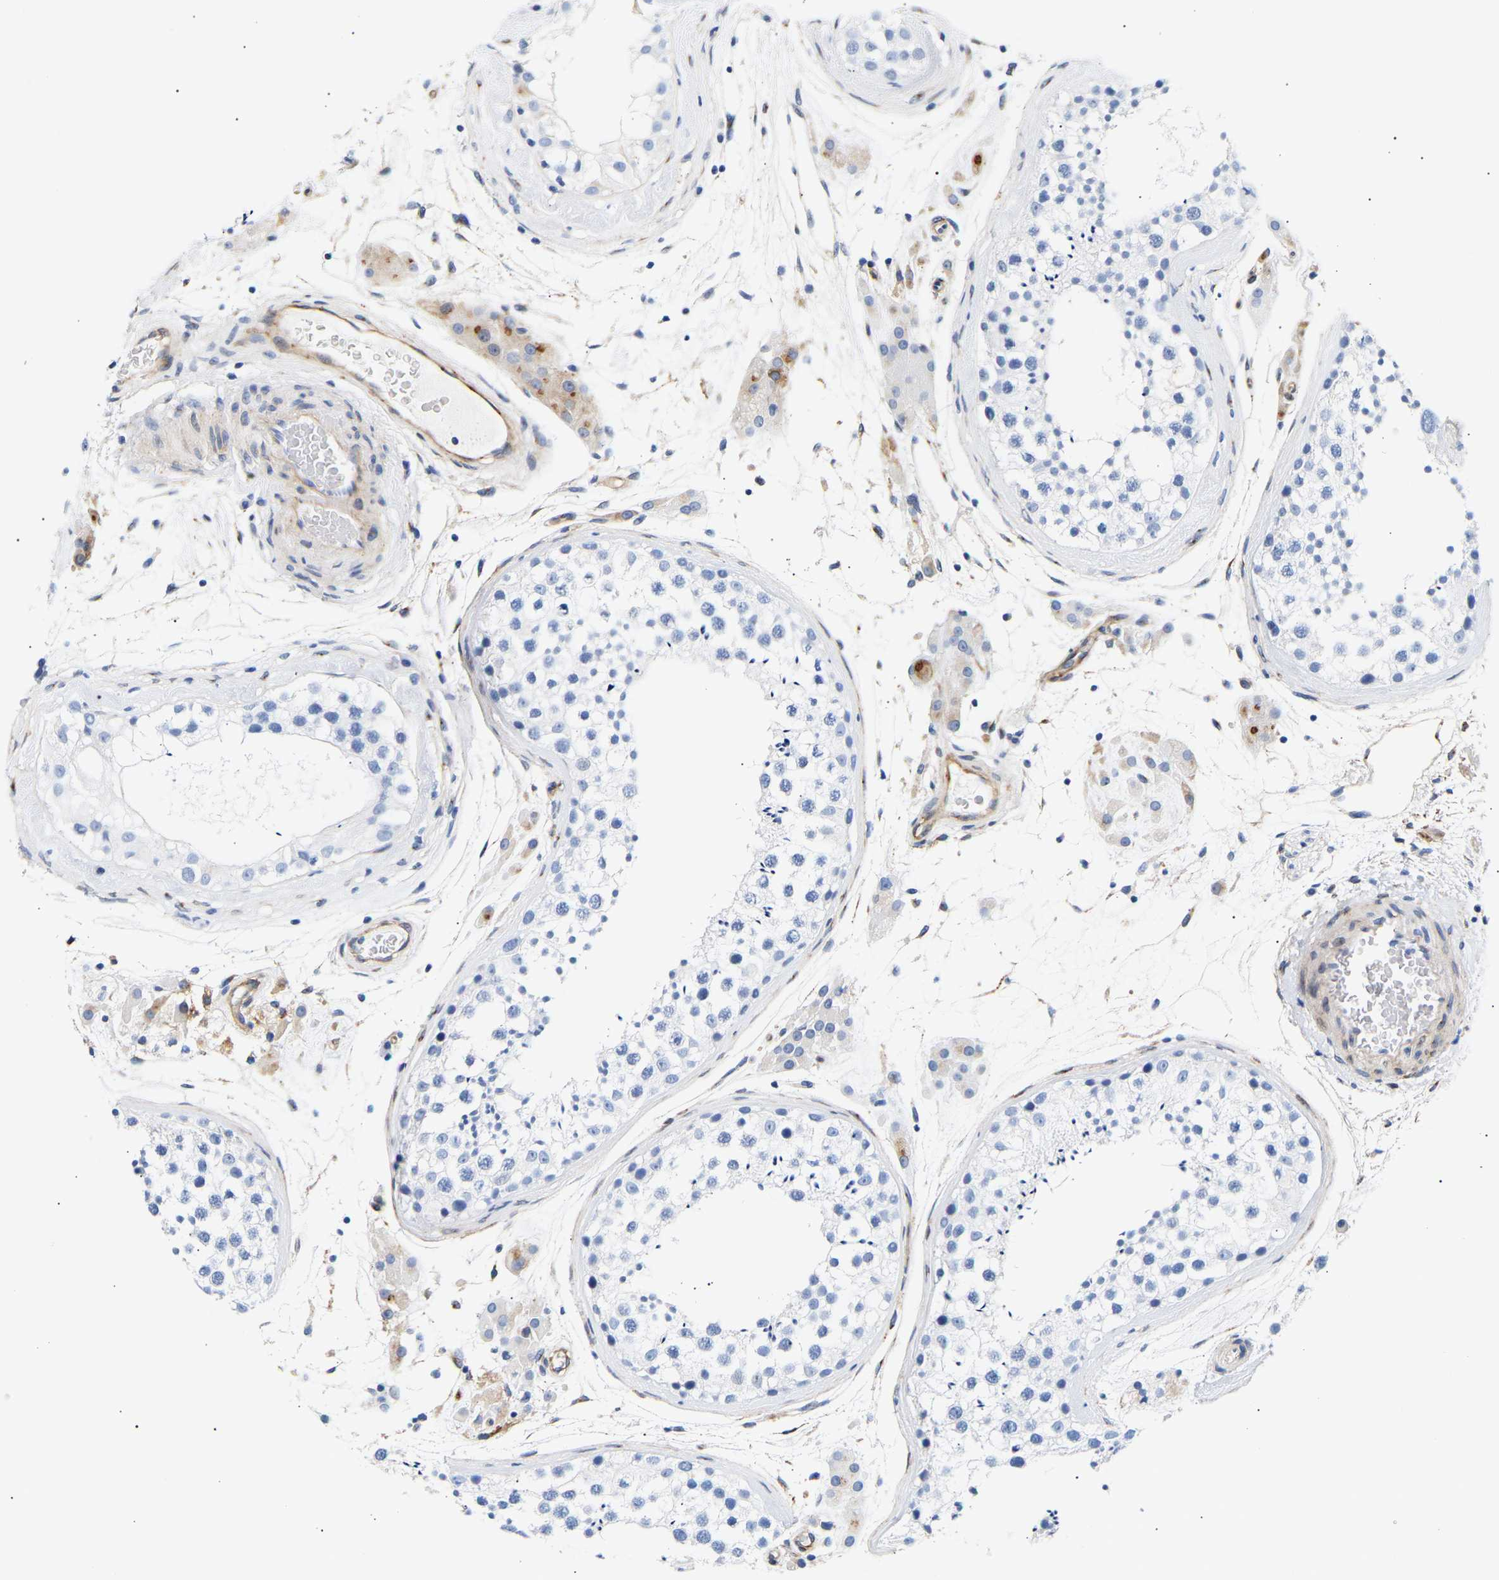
{"staining": {"intensity": "negative", "quantity": "none", "location": "none"}, "tissue": "testis", "cell_type": "Cells in seminiferous ducts", "image_type": "normal", "snomed": [{"axis": "morphology", "description": "Normal tissue, NOS"}, {"axis": "topography", "description": "Testis"}], "caption": "Immunohistochemistry (IHC) of normal testis reveals no positivity in cells in seminiferous ducts.", "gene": "IGFBP7", "patient": {"sex": "male", "age": 46}}